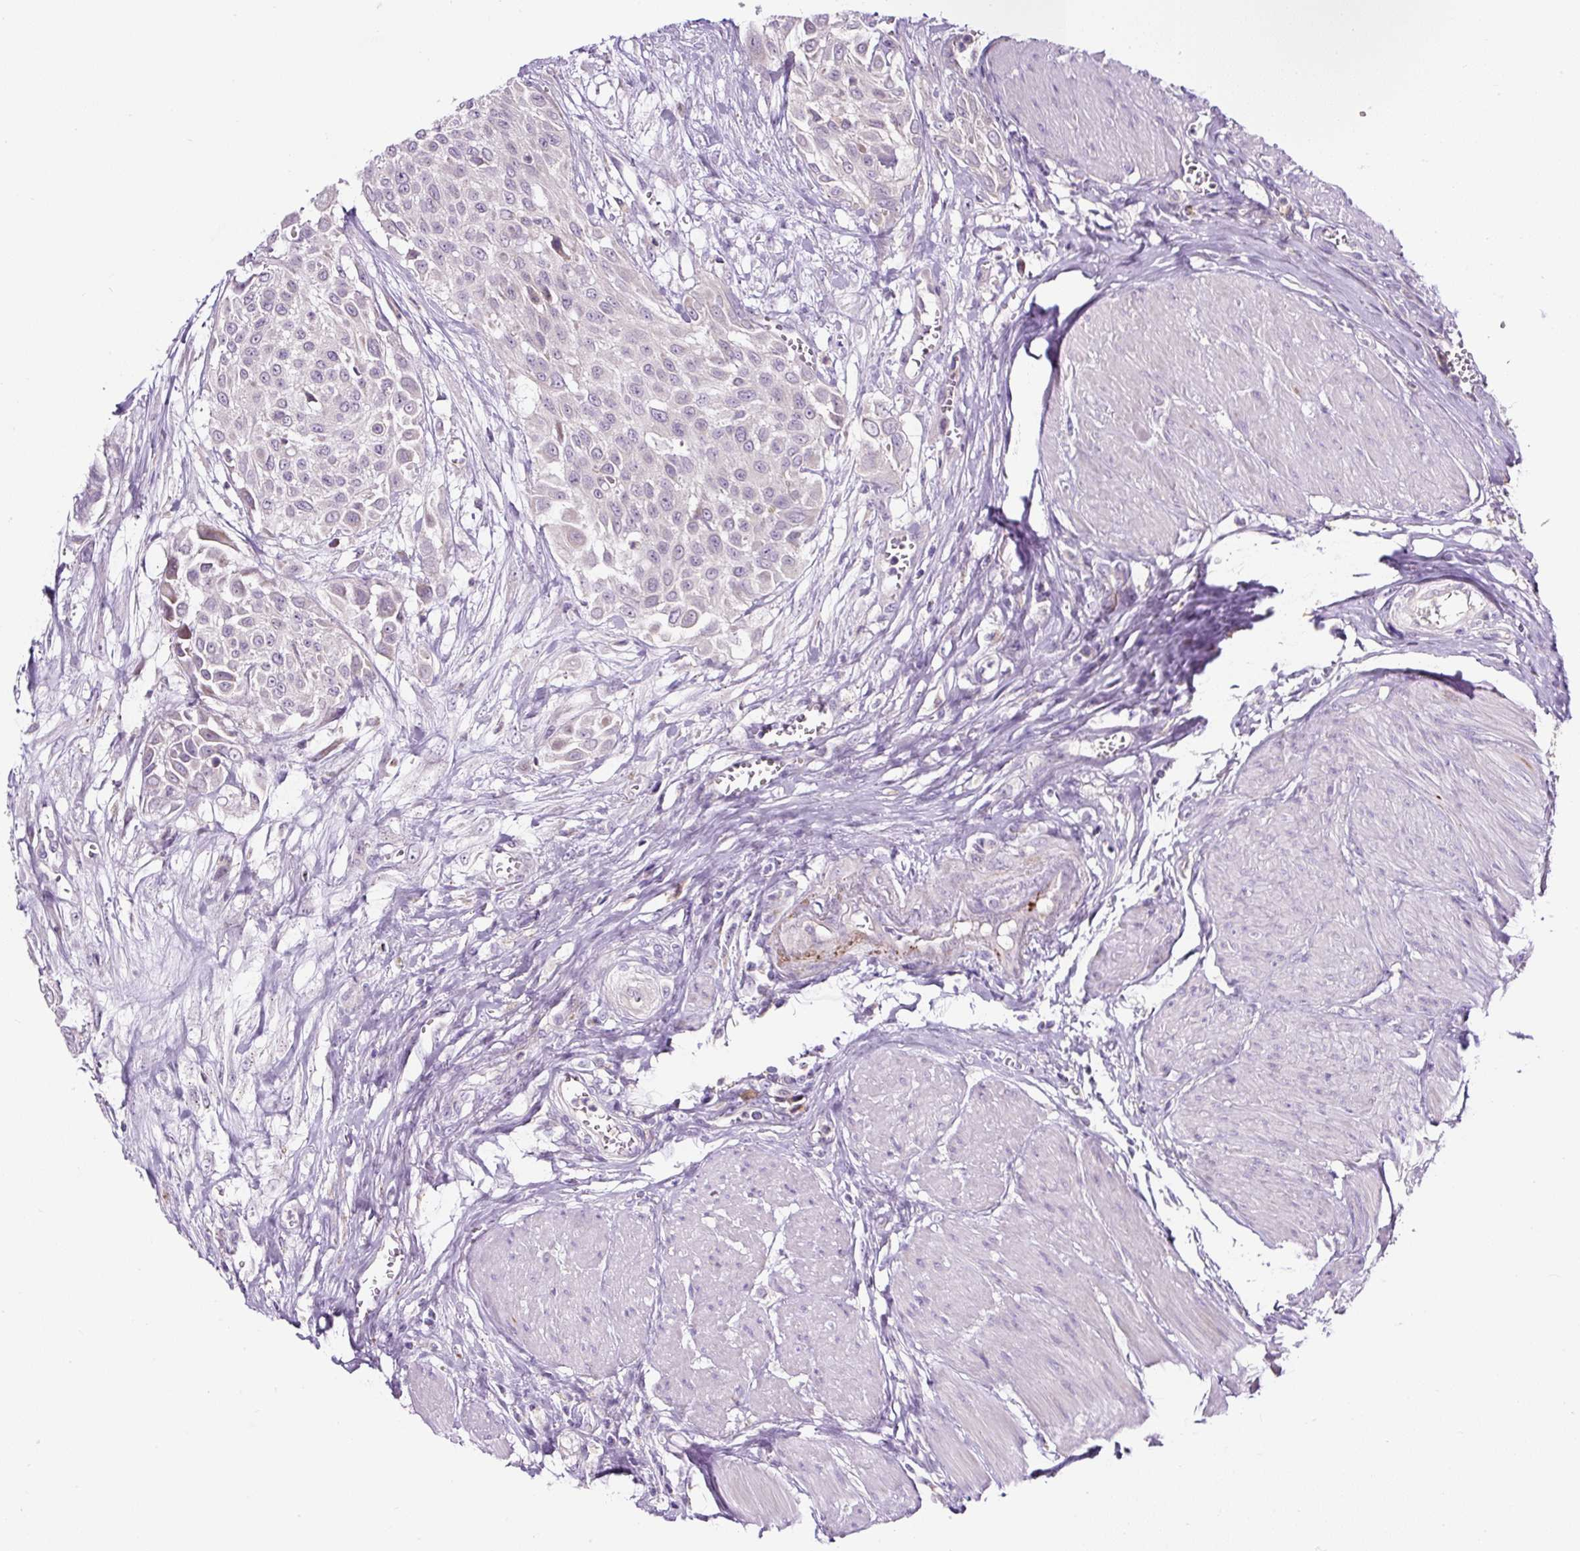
{"staining": {"intensity": "negative", "quantity": "none", "location": "none"}, "tissue": "urothelial cancer", "cell_type": "Tumor cells", "image_type": "cancer", "snomed": [{"axis": "morphology", "description": "Urothelial carcinoma, High grade"}, {"axis": "topography", "description": "Urinary bladder"}], "caption": "High power microscopy photomicrograph of an immunohistochemistry (IHC) micrograph of urothelial cancer, revealing no significant expression in tumor cells.", "gene": "HPS4", "patient": {"sex": "male", "age": 57}}